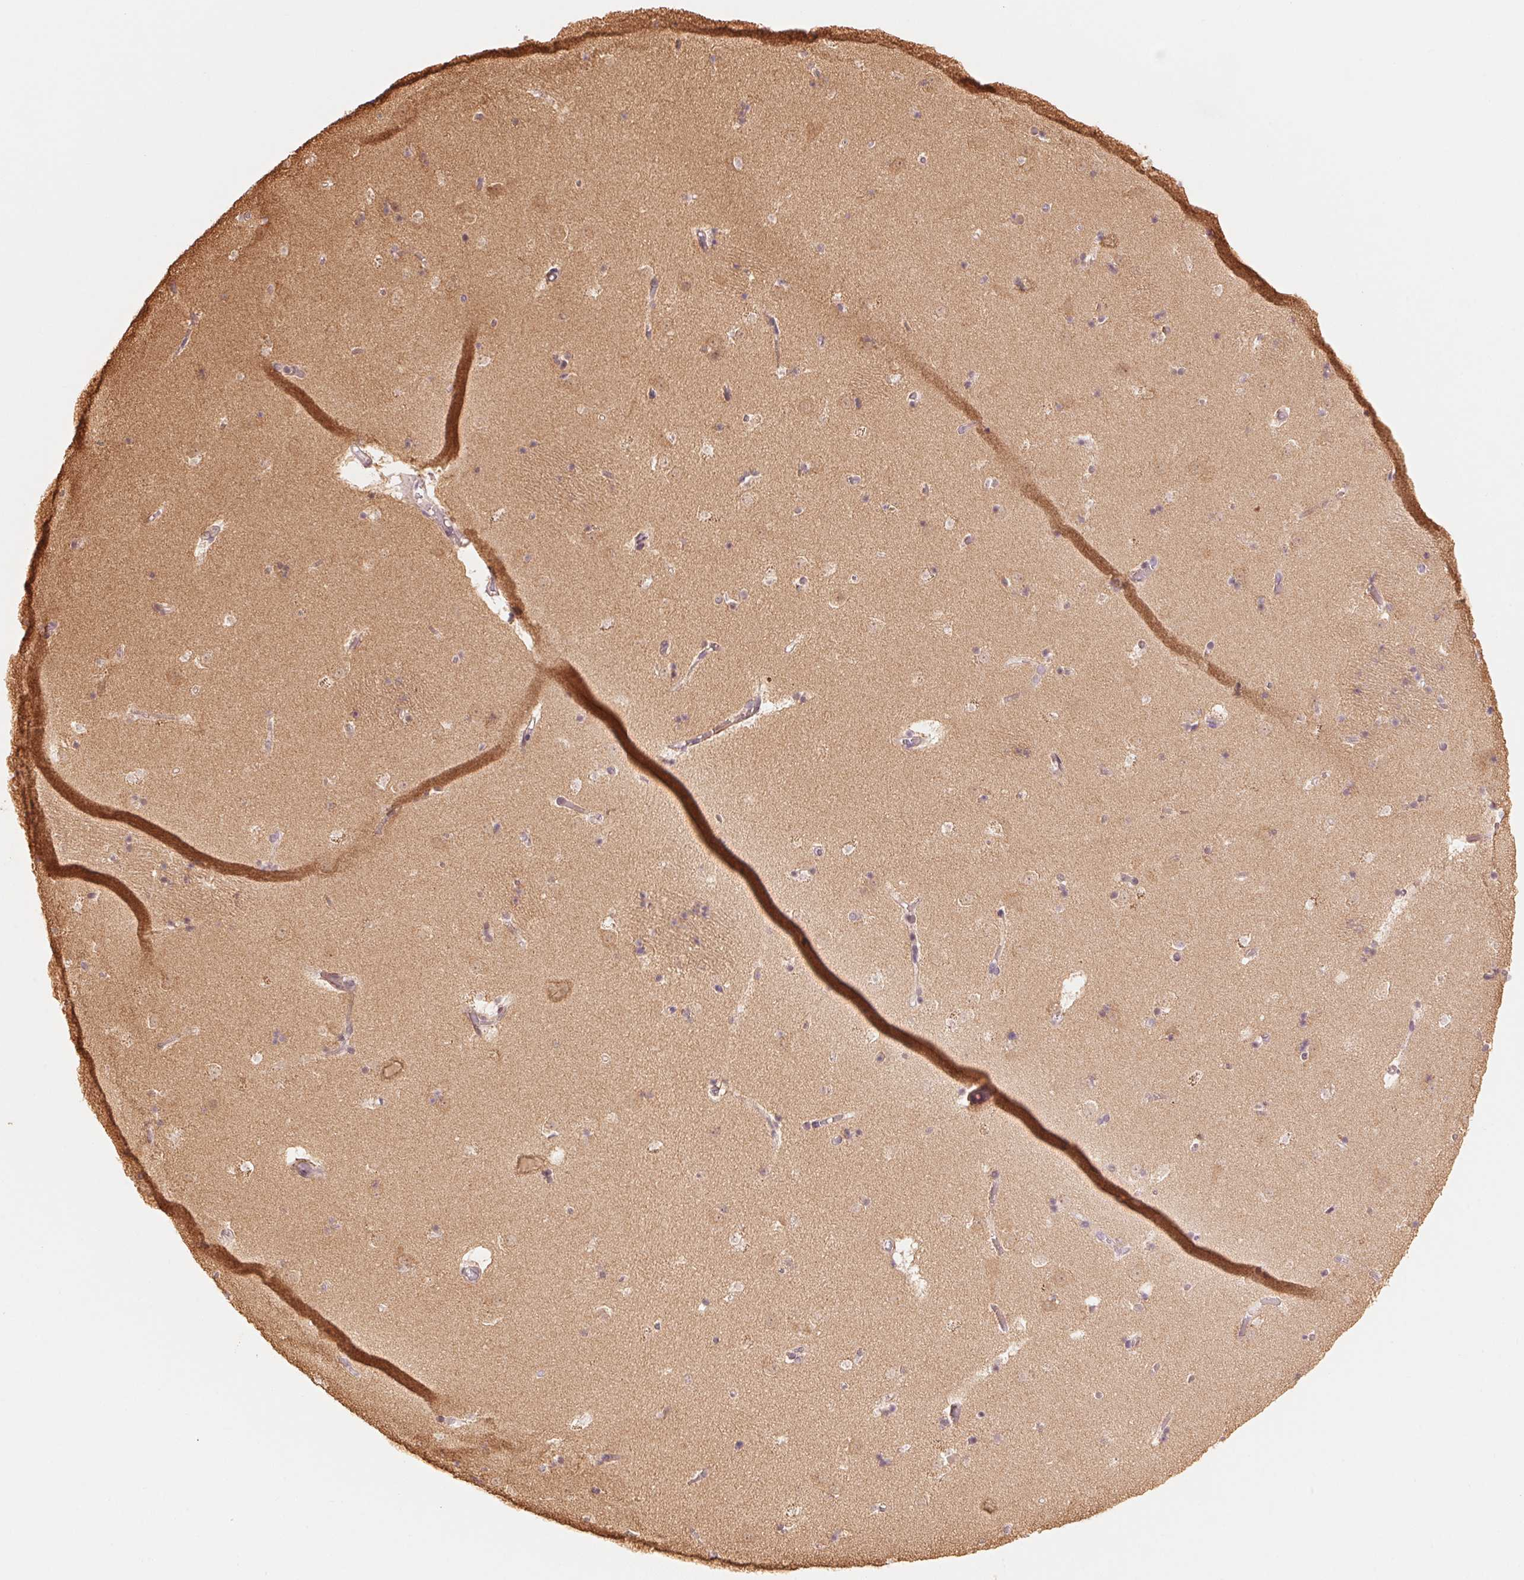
{"staining": {"intensity": "negative", "quantity": "none", "location": "none"}, "tissue": "caudate", "cell_type": "Glial cells", "image_type": "normal", "snomed": [{"axis": "morphology", "description": "Normal tissue, NOS"}, {"axis": "topography", "description": "Lateral ventricle wall"}], "caption": "Caudate stained for a protein using immunohistochemistry exhibits no staining glial cells.", "gene": "PRKN", "patient": {"sex": "female", "age": 42}}